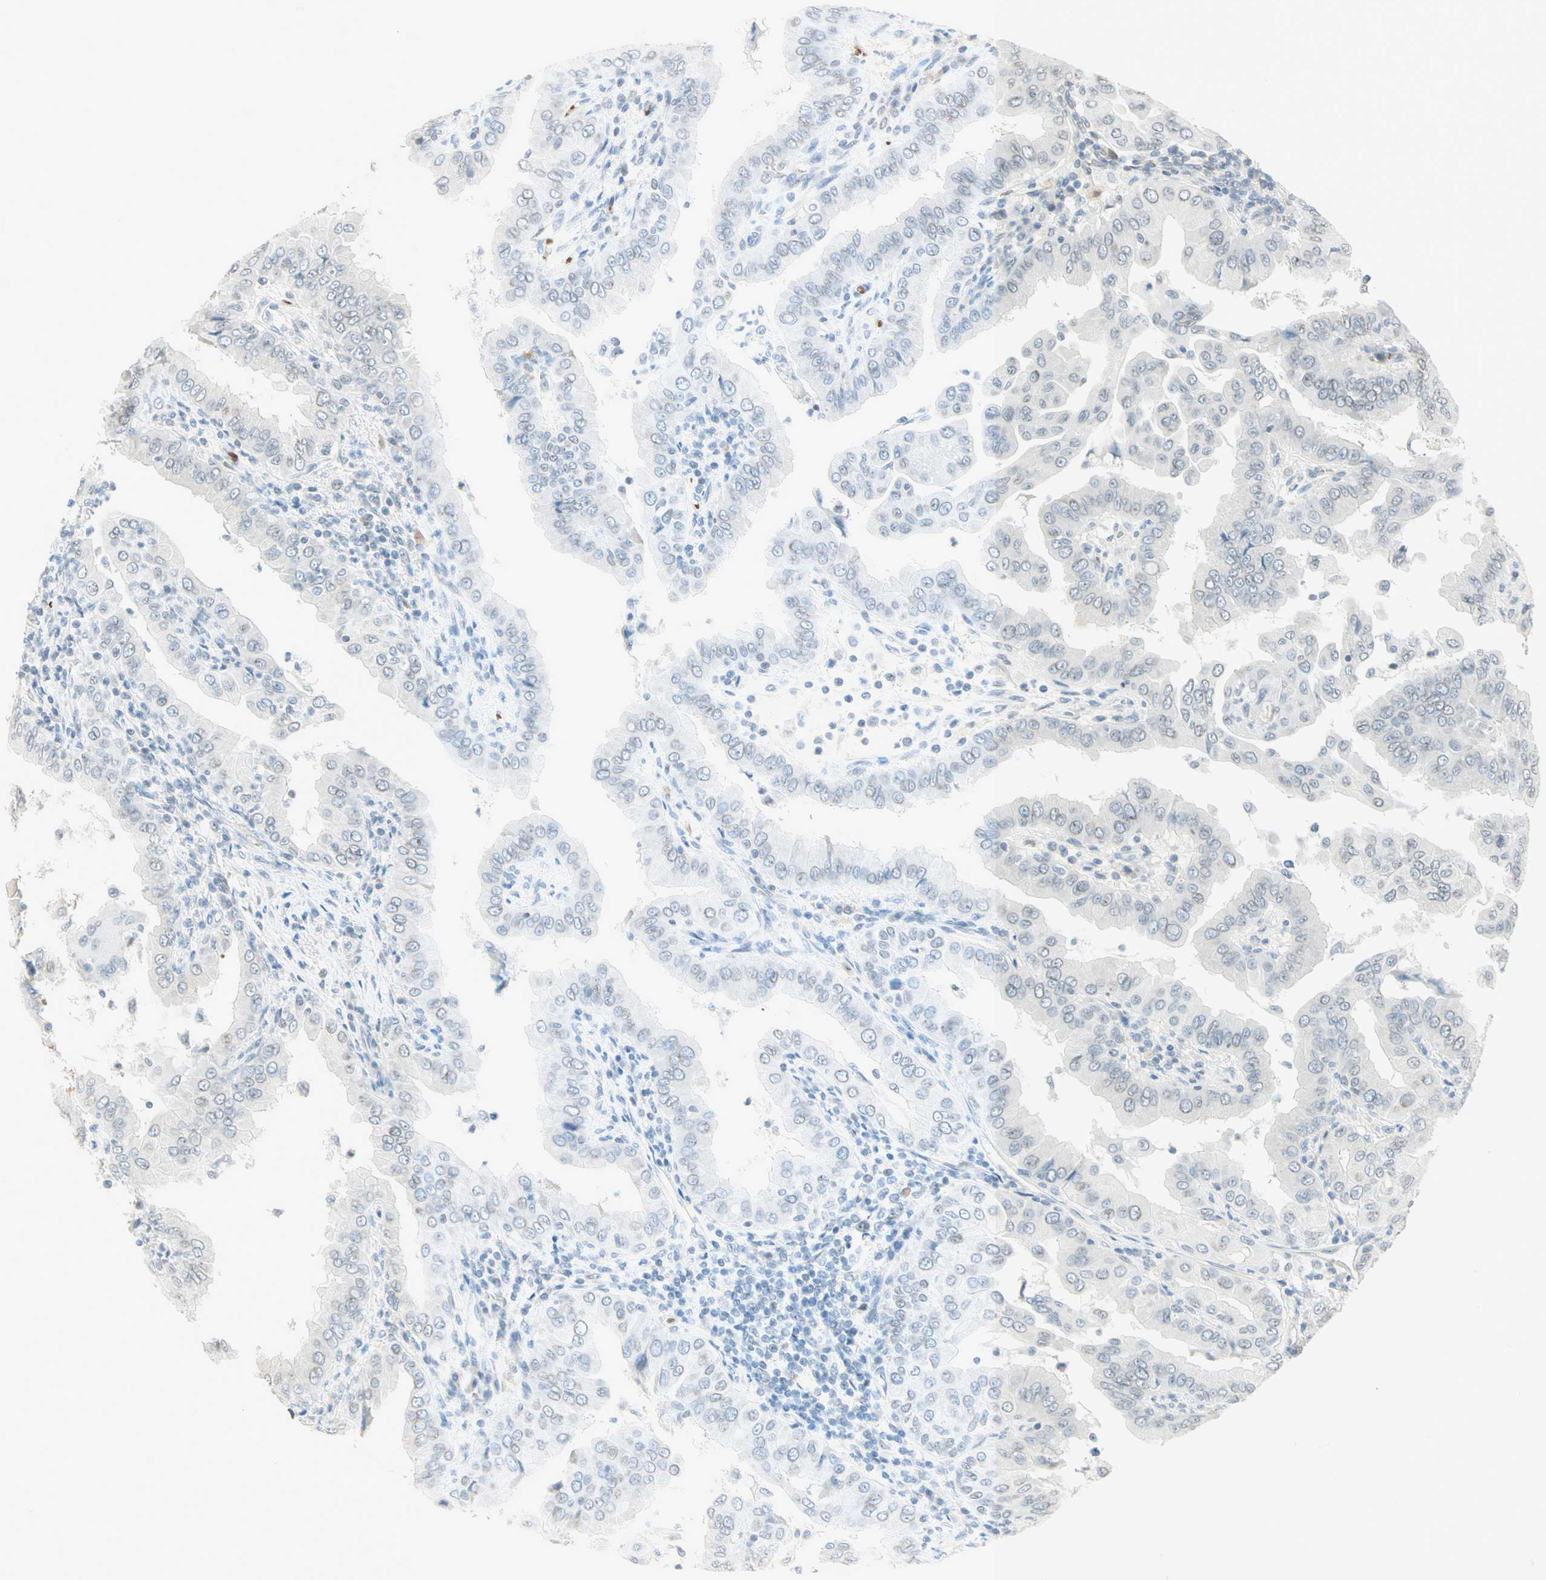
{"staining": {"intensity": "negative", "quantity": "none", "location": "none"}, "tissue": "thyroid cancer", "cell_type": "Tumor cells", "image_type": "cancer", "snomed": [{"axis": "morphology", "description": "Papillary adenocarcinoma, NOS"}, {"axis": "topography", "description": "Thyroid gland"}], "caption": "An image of thyroid papillary adenocarcinoma stained for a protein shows no brown staining in tumor cells.", "gene": "BCAN", "patient": {"sex": "male", "age": 33}}